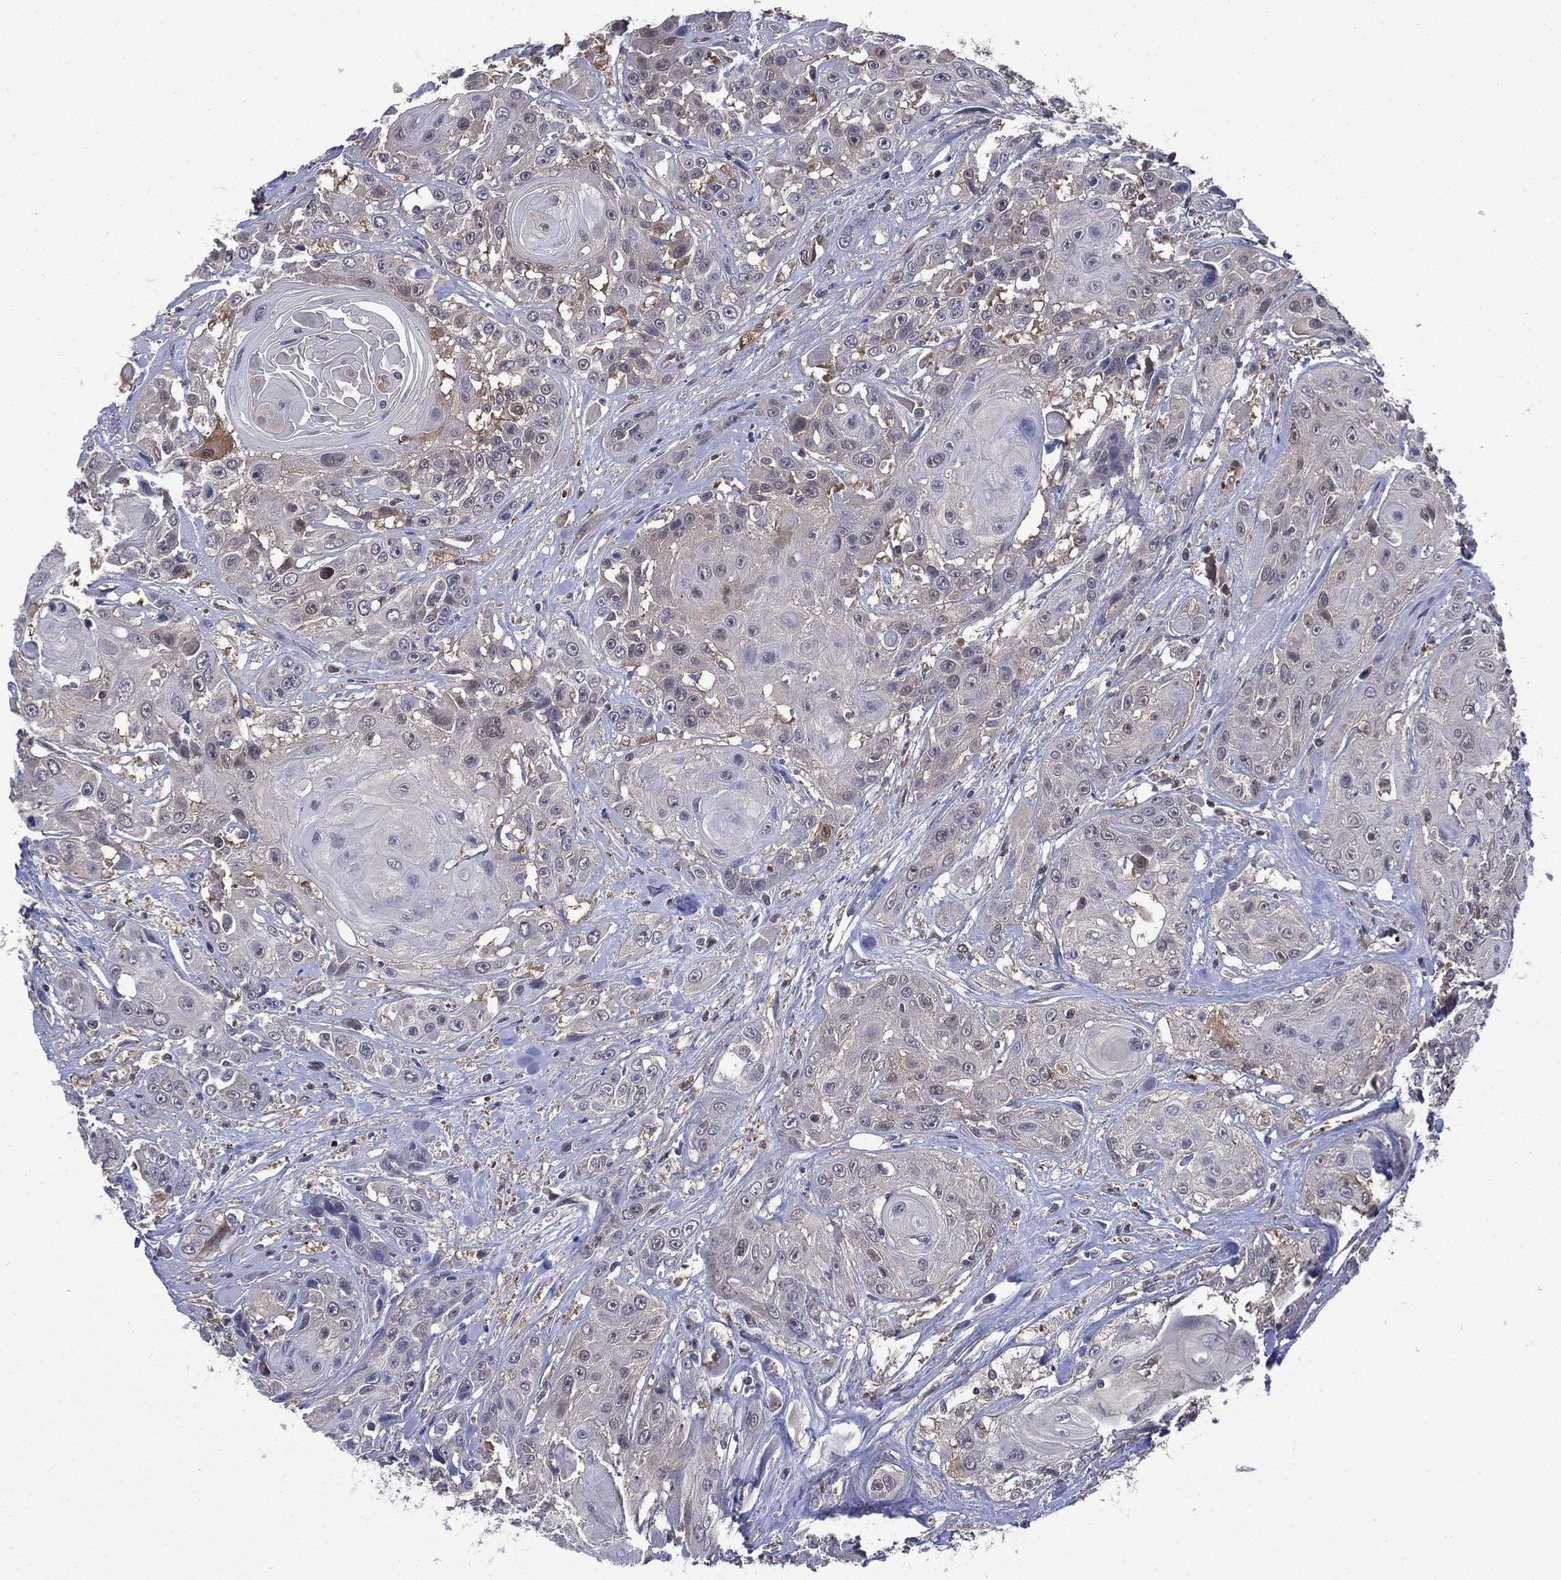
{"staining": {"intensity": "negative", "quantity": "none", "location": "none"}, "tissue": "head and neck cancer", "cell_type": "Tumor cells", "image_type": "cancer", "snomed": [{"axis": "morphology", "description": "Squamous cell carcinoma, NOS"}, {"axis": "topography", "description": "Head-Neck"}], "caption": "Head and neck cancer (squamous cell carcinoma) was stained to show a protein in brown. There is no significant positivity in tumor cells. (Stains: DAB (3,3'-diaminobenzidine) immunohistochemistry with hematoxylin counter stain, Microscopy: brightfield microscopy at high magnification).", "gene": "MTAP", "patient": {"sex": "female", "age": 59}}